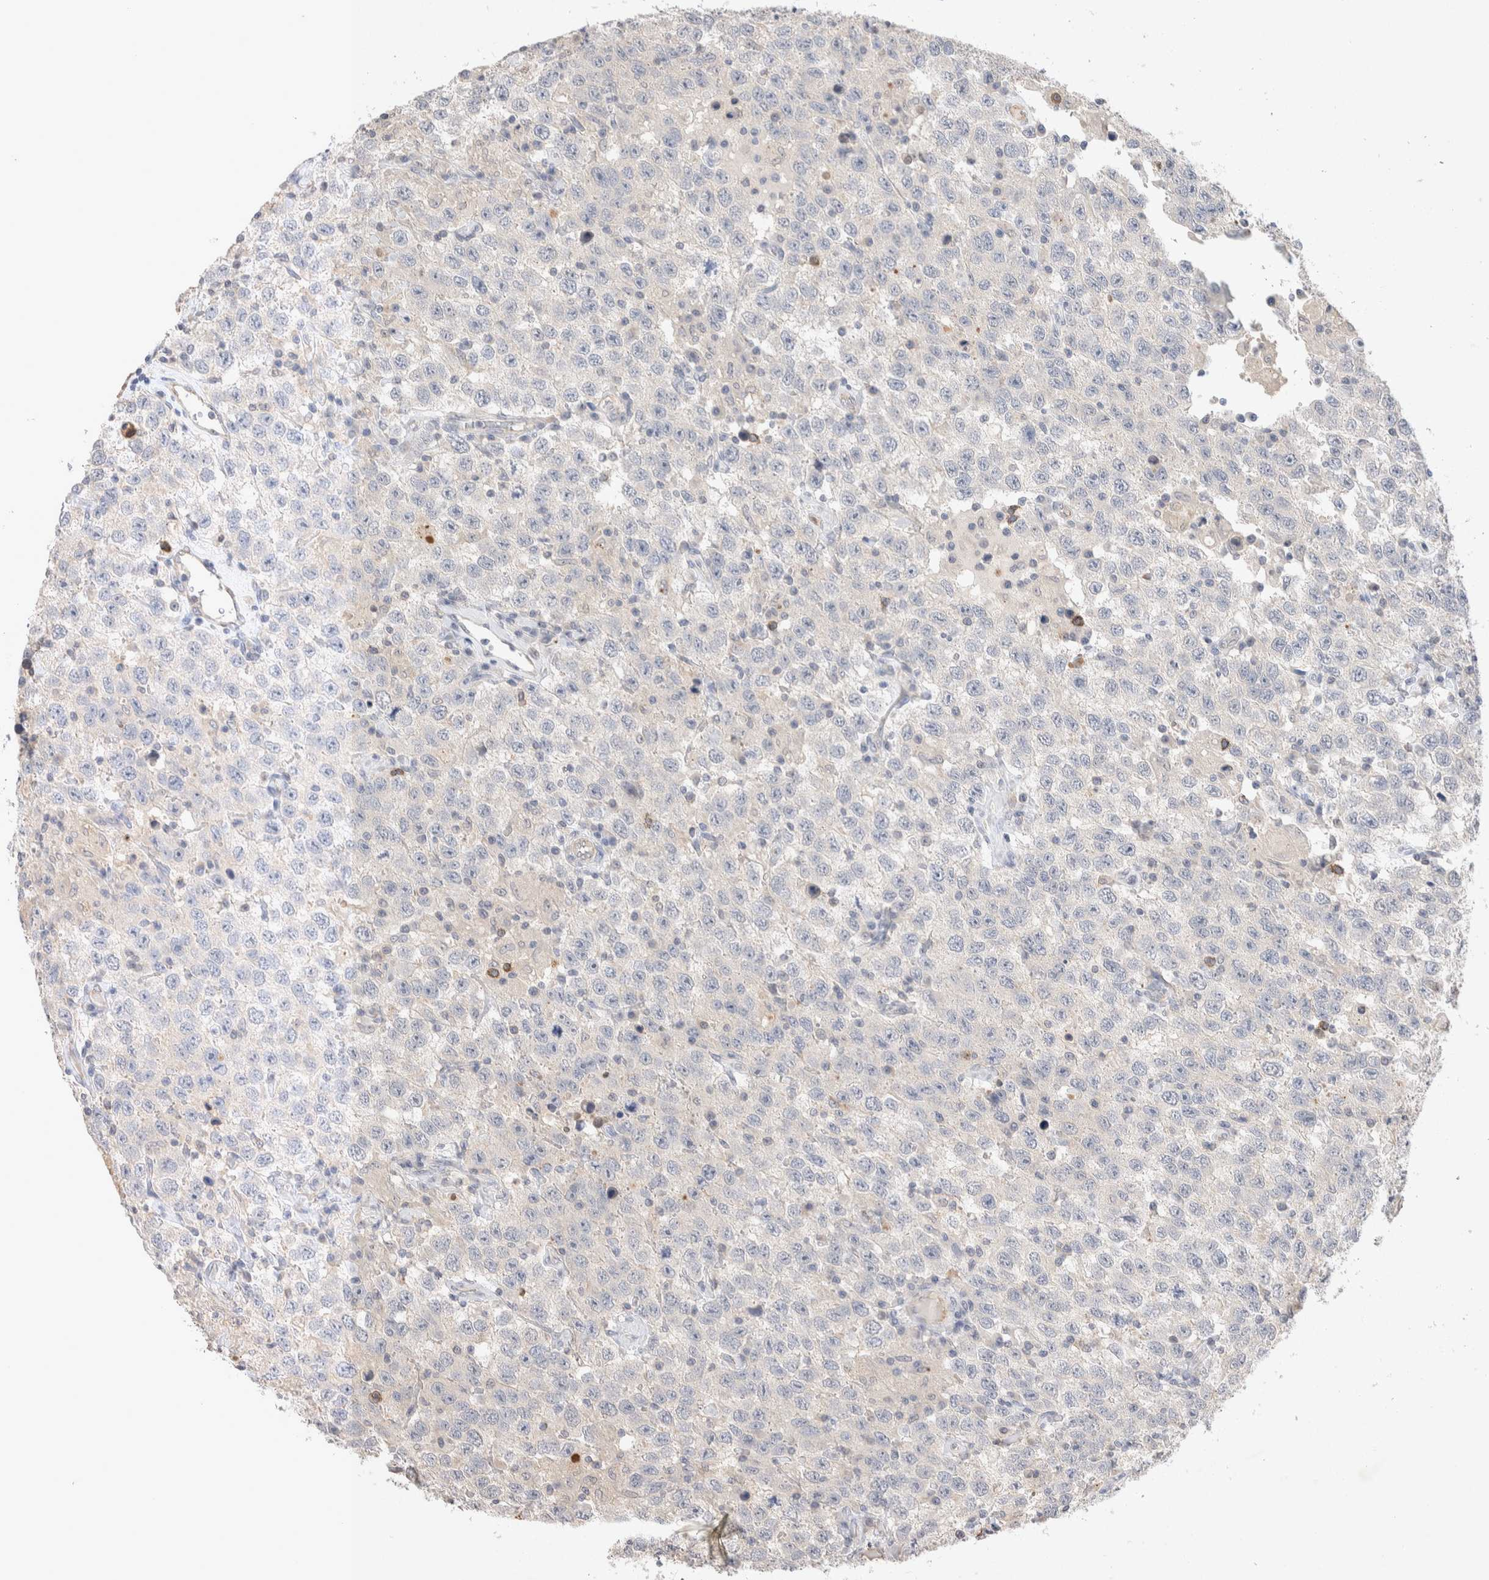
{"staining": {"intensity": "negative", "quantity": "none", "location": "none"}, "tissue": "testis cancer", "cell_type": "Tumor cells", "image_type": "cancer", "snomed": [{"axis": "morphology", "description": "Seminoma, NOS"}, {"axis": "topography", "description": "Testis"}], "caption": "An image of human seminoma (testis) is negative for staining in tumor cells.", "gene": "FFAR2", "patient": {"sex": "male", "age": 41}}